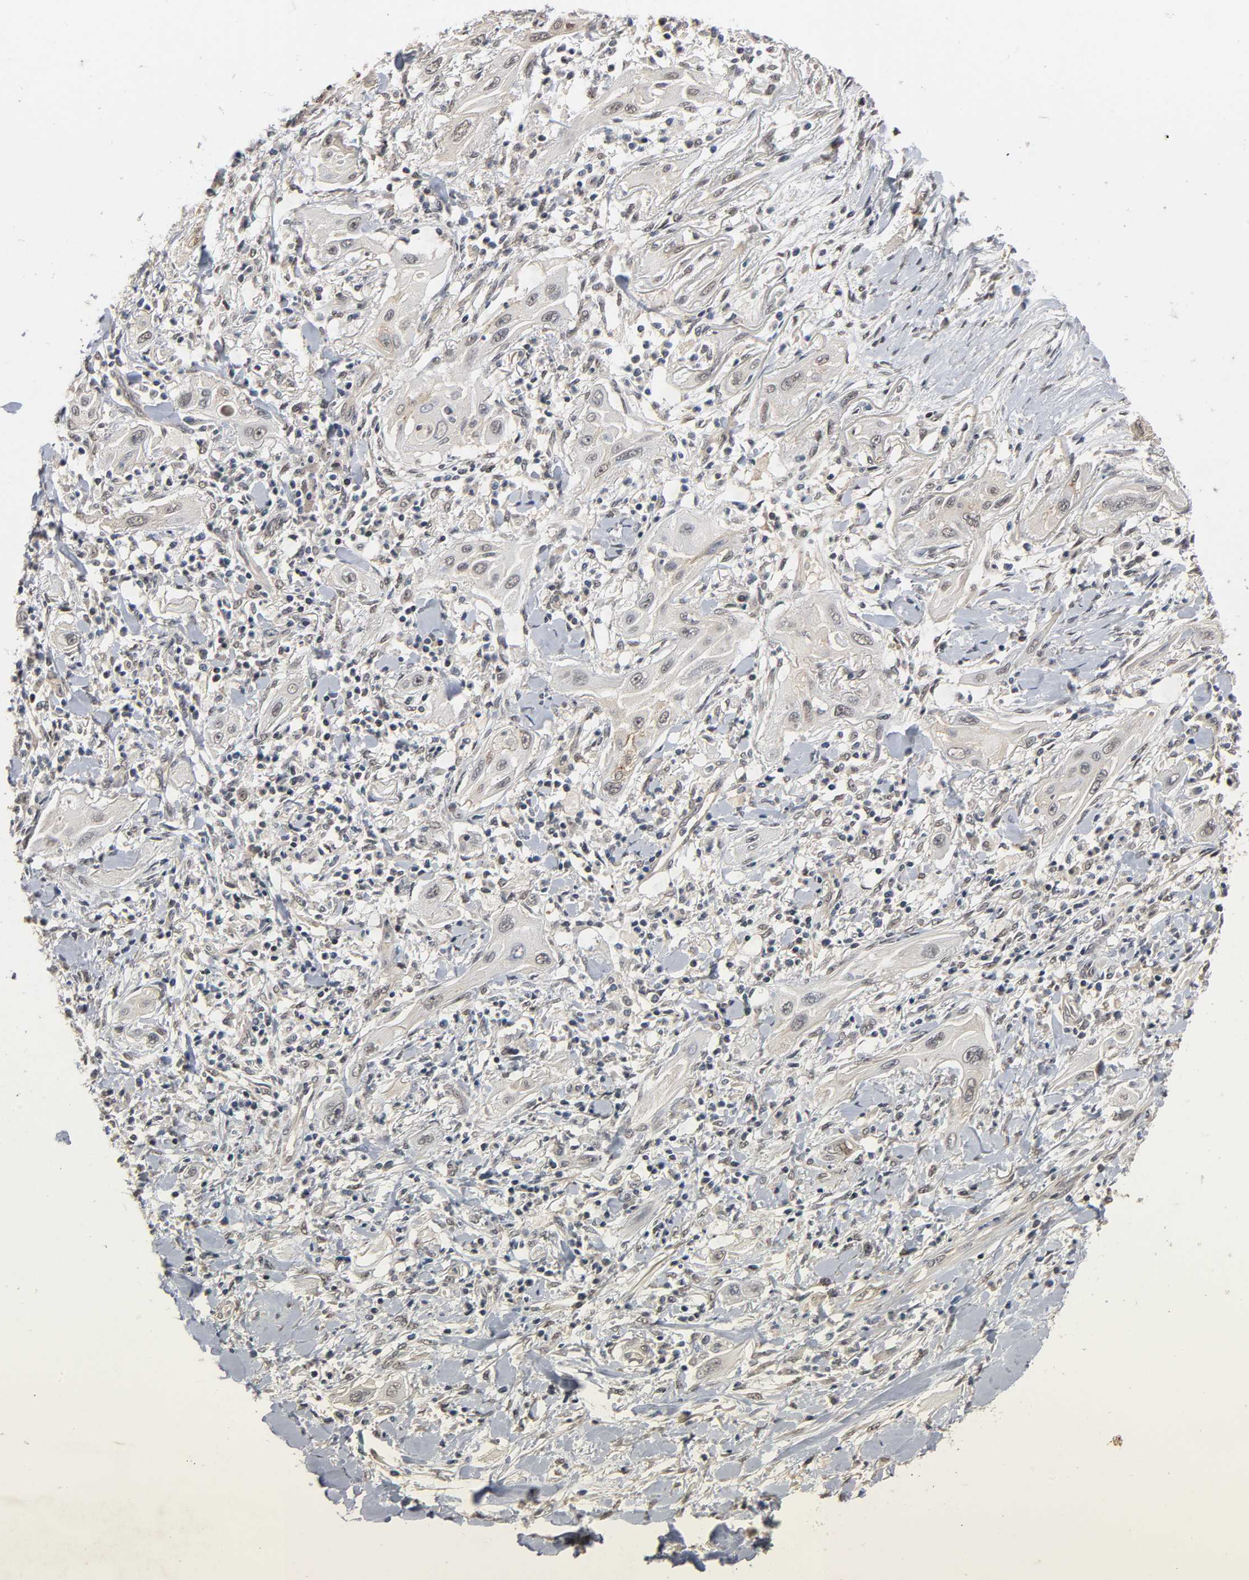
{"staining": {"intensity": "moderate", "quantity": "25%-75%", "location": "cytoplasmic/membranous,nuclear"}, "tissue": "lung cancer", "cell_type": "Tumor cells", "image_type": "cancer", "snomed": [{"axis": "morphology", "description": "Squamous cell carcinoma, NOS"}, {"axis": "topography", "description": "Lung"}], "caption": "Lung cancer stained with a protein marker shows moderate staining in tumor cells.", "gene": "HTR1E", "patient": {"sex": "female", "age": 47}}